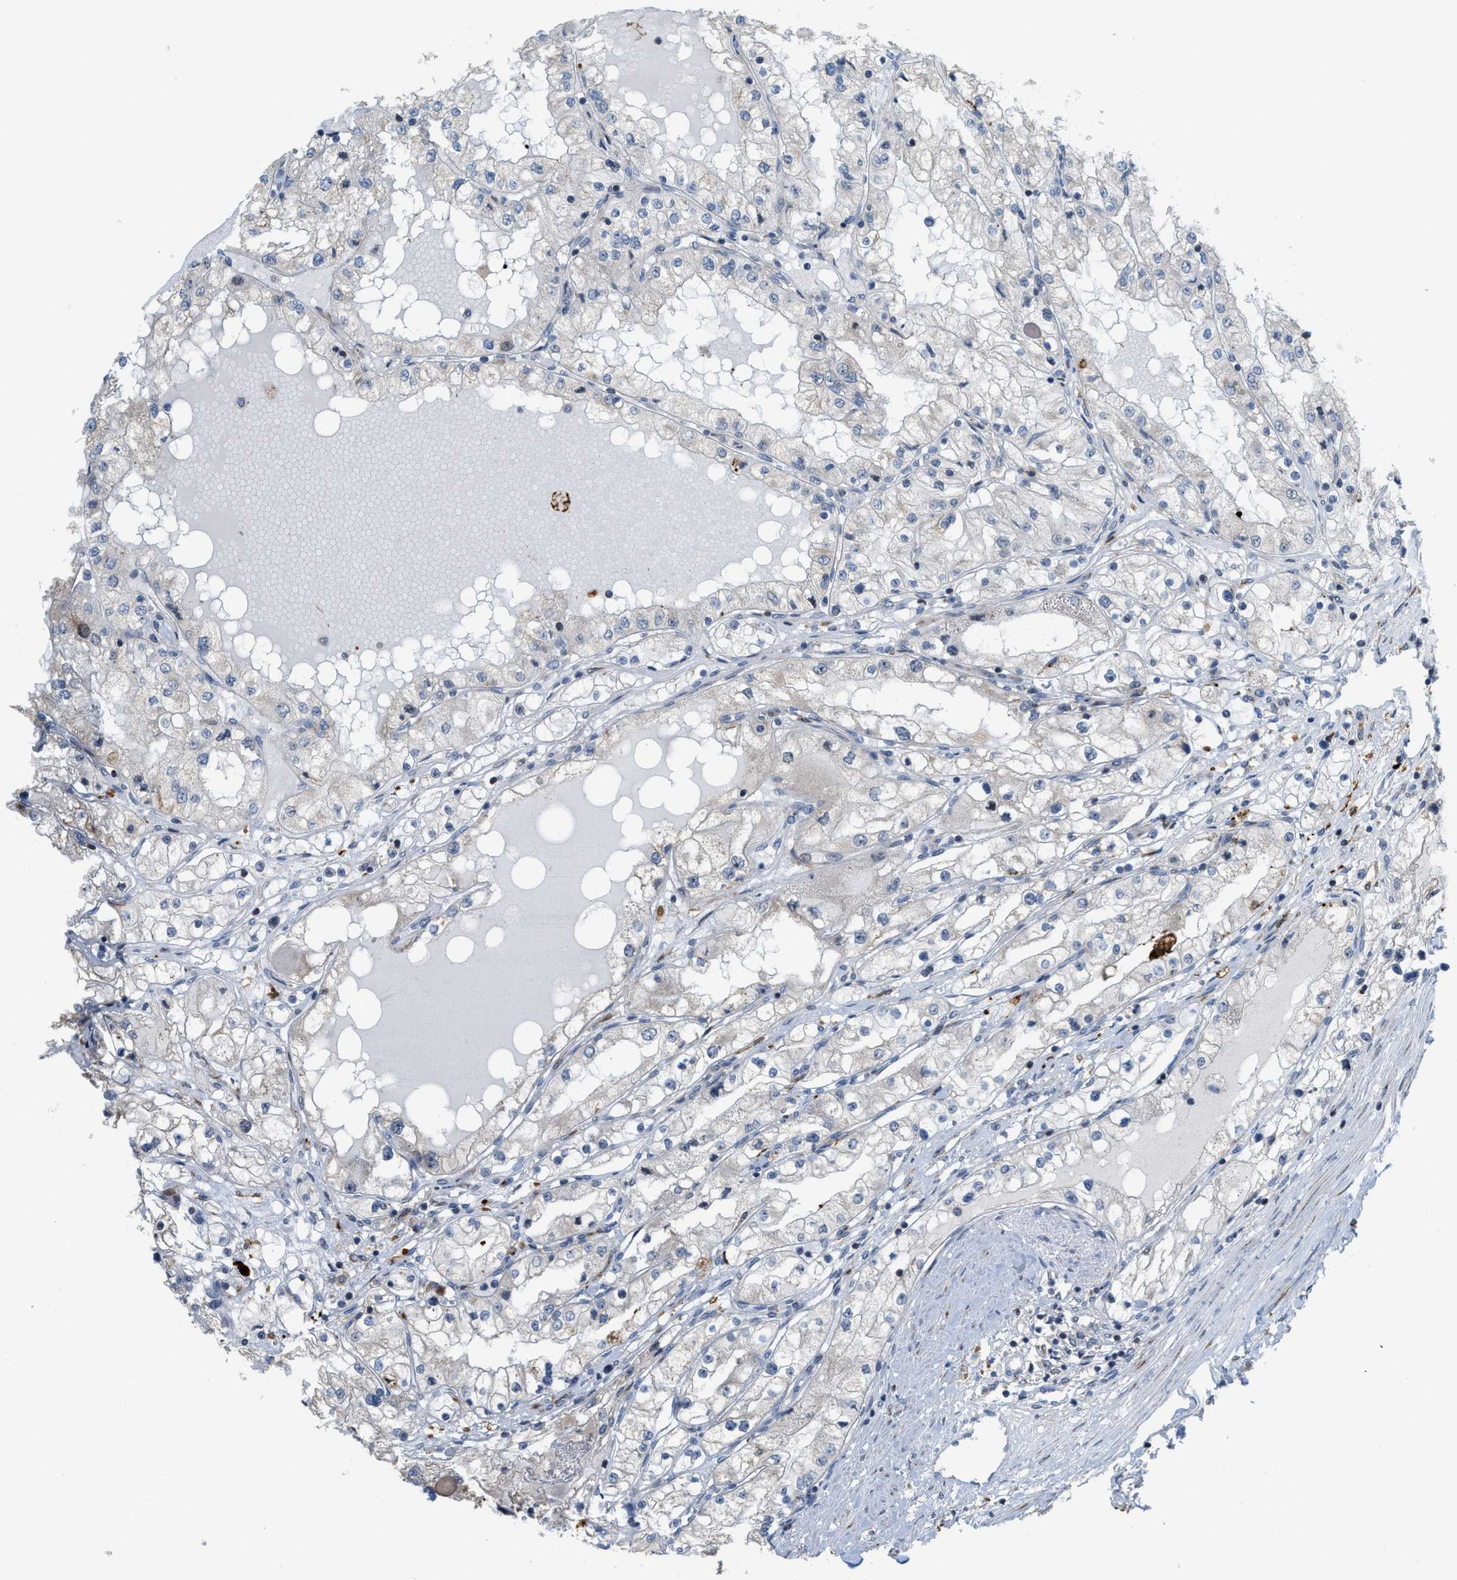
{"staining": {"intensity": "negative", "quantity": "none", "location": "none"}, "tissue": "renal cancer", "cell_type": "Tumor cells", "image_type": "cancer", "snomed": [{"axis": "morphology", "description": "Adenocarcinoma, NOS"}, {"axis": "topography", "description": "Kidney"}], "caption": "Renal cancer (adenocarcinoma) stained for a protein using immunohistochemistry (IHC) shows no staining tumor cells.", "gene": "DIPK1A", "patient": {"sex": "male", "age": 68}}